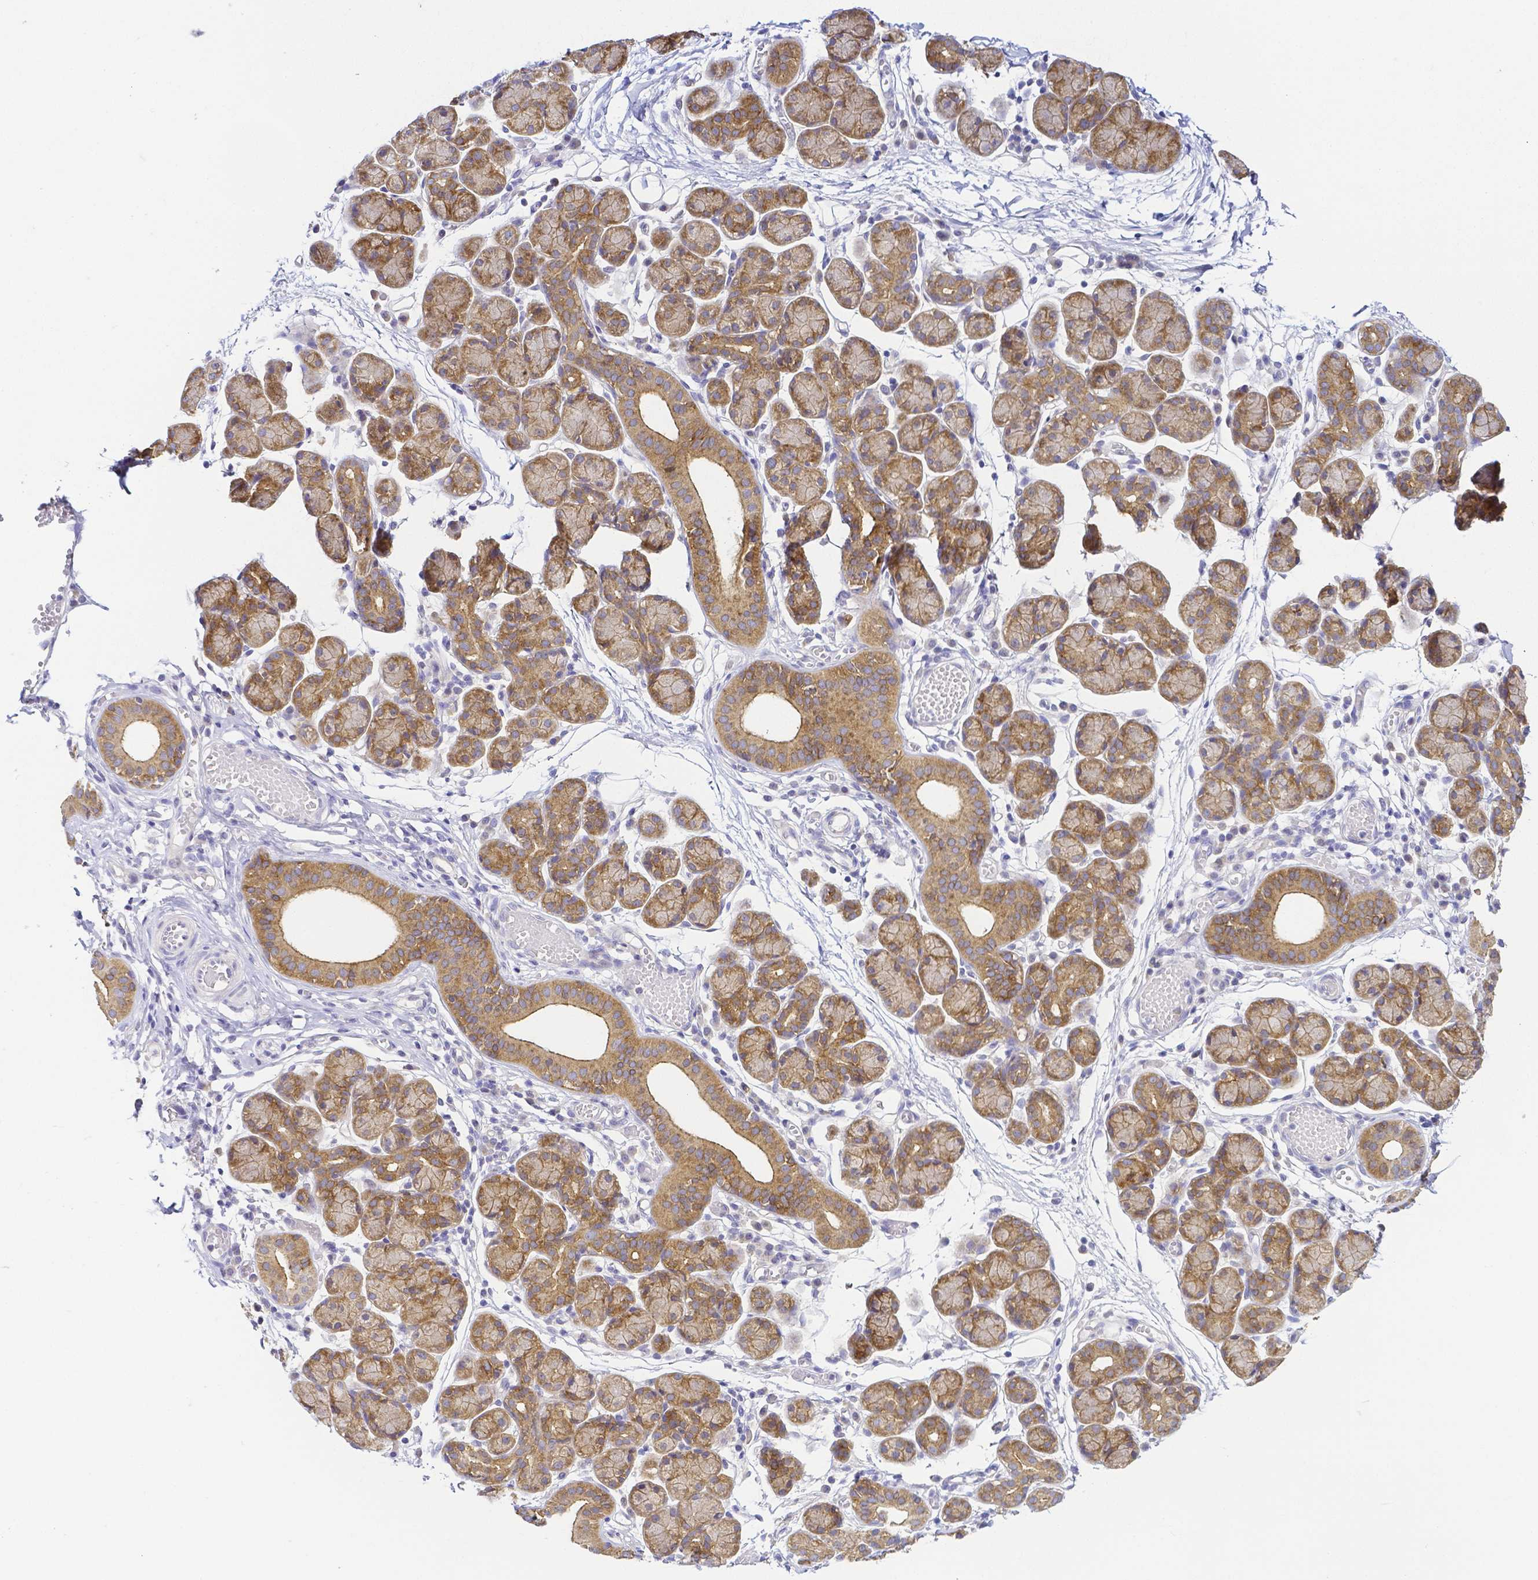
{"staining": {"intensity": "moderate", "quantity": "25%-75%", "location": "cytoplasmic/membranous"}, "tissue": "salivary gland", "cell_type": "Glandular cells", "image_type": "normal", "snomed": [{"axis": "morphology", "description": "Normal tissue, NOS"}, {"axis": "morphology", "description": "Inflammation, NOS"}, {"axis": "topography", "description": "Lymph node"}, {"axis": "topography", "description": "Salivary gland"}], "caption": "Immunohistochemistry of unremarkable salivary gland exhibits medium levels of moderate cytoplasmic/membranous expression in approximately 25%-75% of glandular cells.", "gene": "PKP3", "patient": {"sex": "male", "age": 3}}